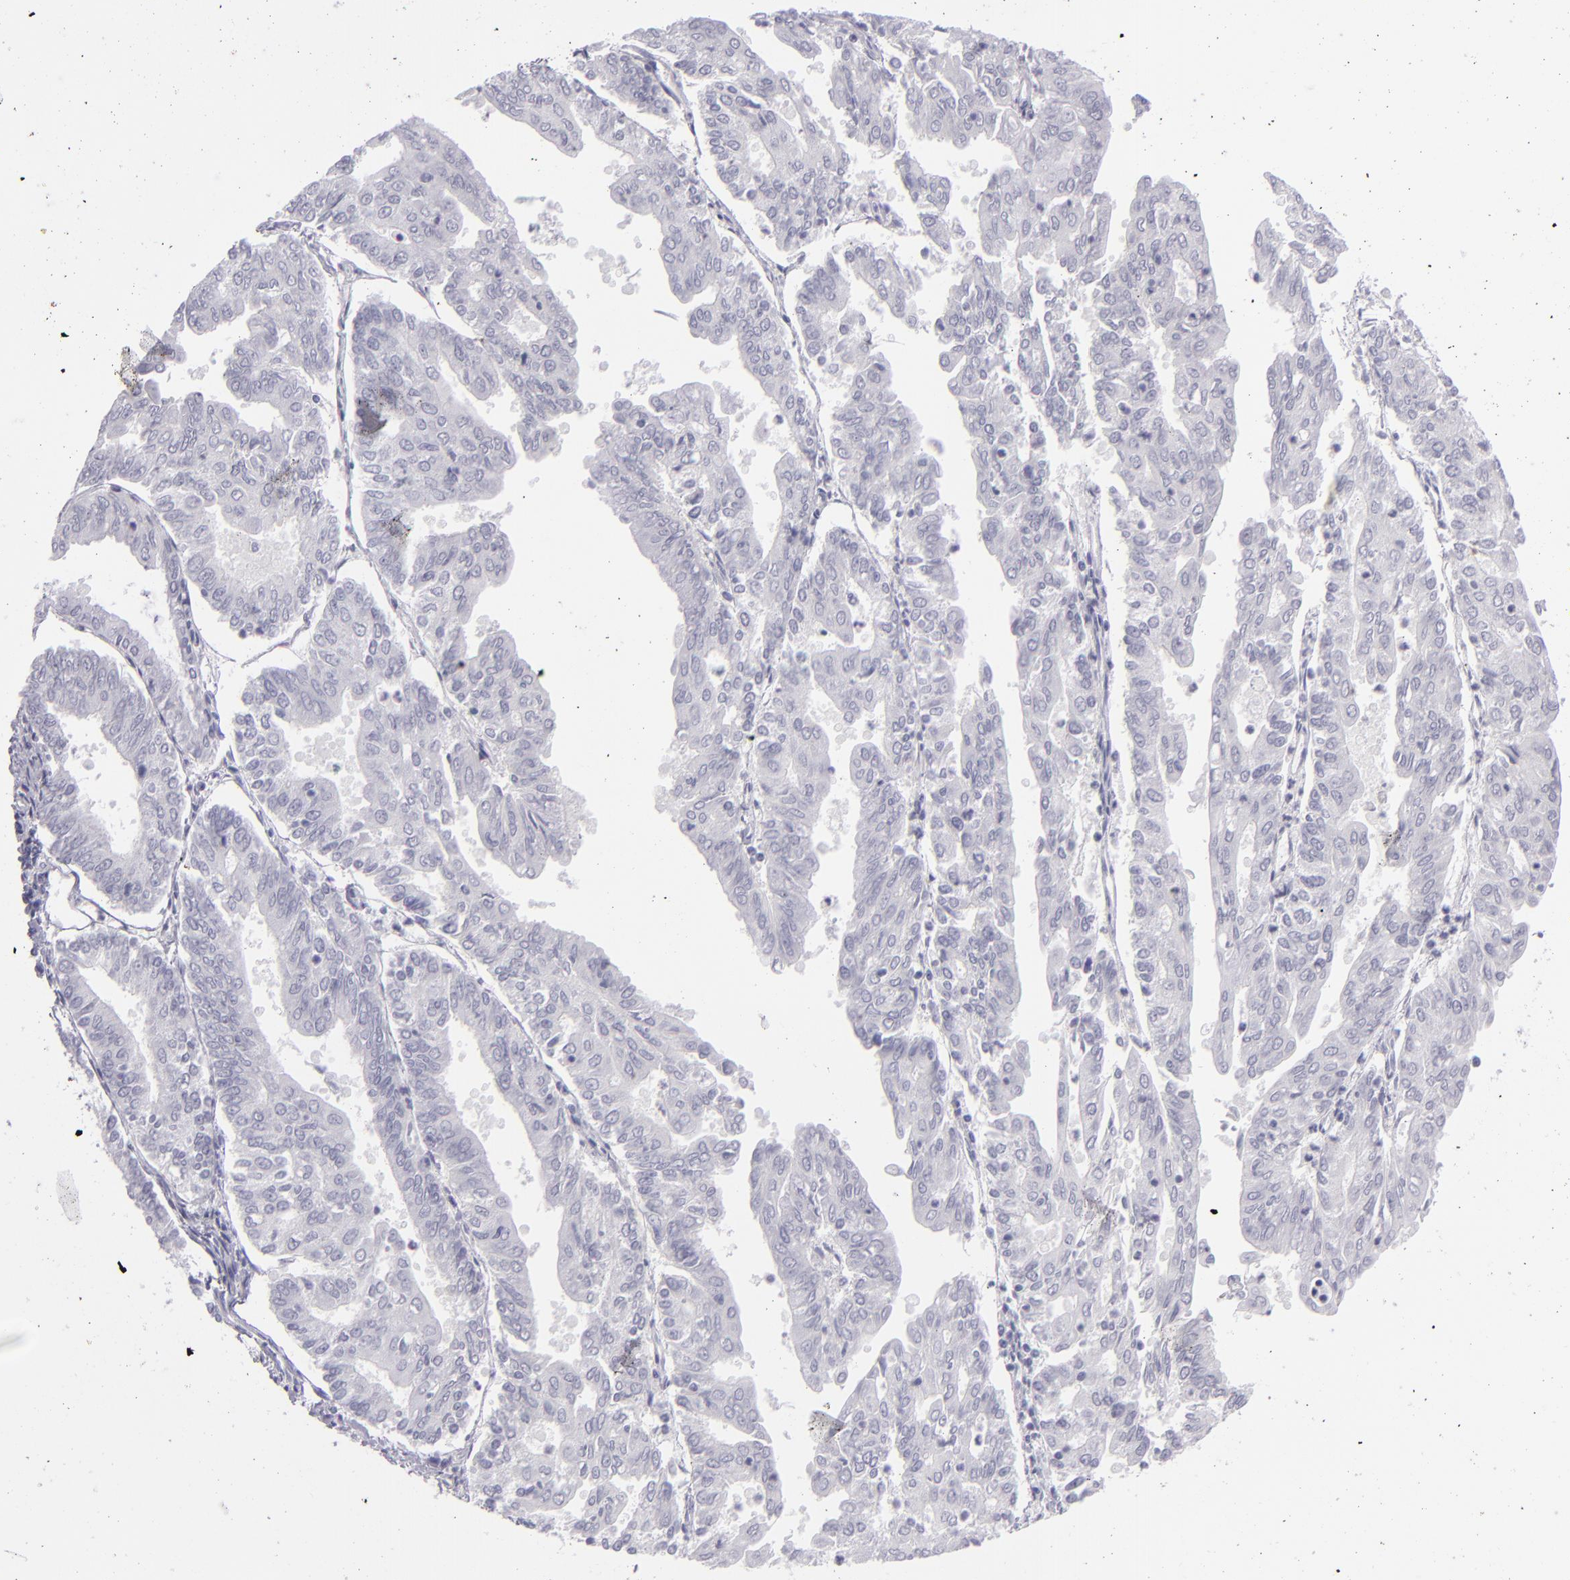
{"staining": {"intensity": "negative", "quantity": "none", "location": "none"}, "tissue": "endometrial cancer", "cell_type": "Tumor cells", "image_type": "cancer", "snomed": [{"axis": "morphology", "description": "Adenocarcinoma, NOS"}, {"axis": "topography", "description": "Endometrium"}], "caption": "Endometrial adenocarcinoma was stained to show a protein in brown. There is no significant staining in tumor cells. (Brightfield microscopy of DAB immunohistochemistry at high magnification).", "gene": "VIL1", "patient": {"sex": "female", "age": 79}}